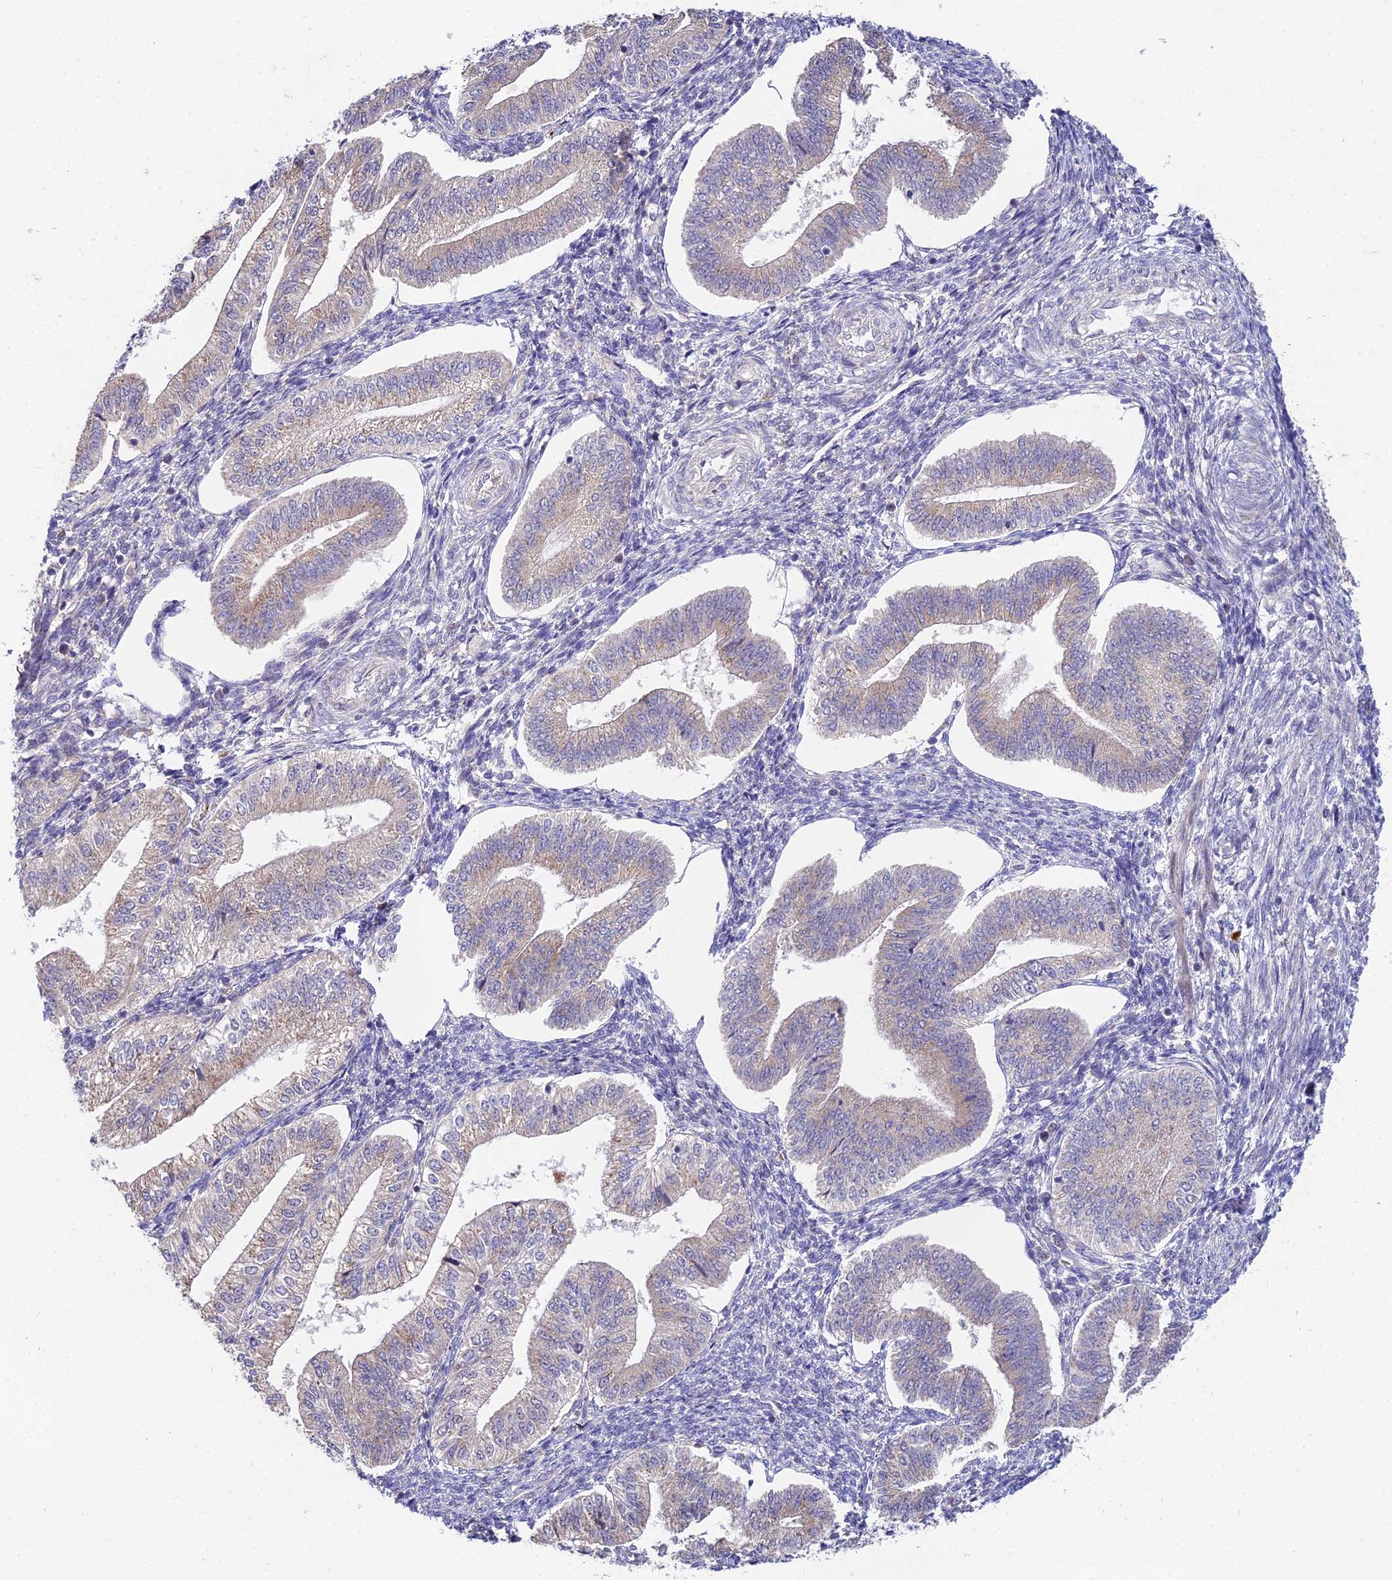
{"staining": {"intensity": "negative", "quantity": "none", "location": "none"}, "tissue": "endometrium", "cell_type": "Cells in endometrial stroma", "image_type": "normal", "snomed": [{"axis": "morphology", "description": "Normal tissue, NOS"}, {"axis": "topography", "description": "Endometrium"}], "caption": "Cells in endometrial stroma are negative for protein expression in normal human endometrium. (DAB immunohistochemistry, high magnification).", "gene": "WDR43", "patient": {"sex": "female", "age": 34}}